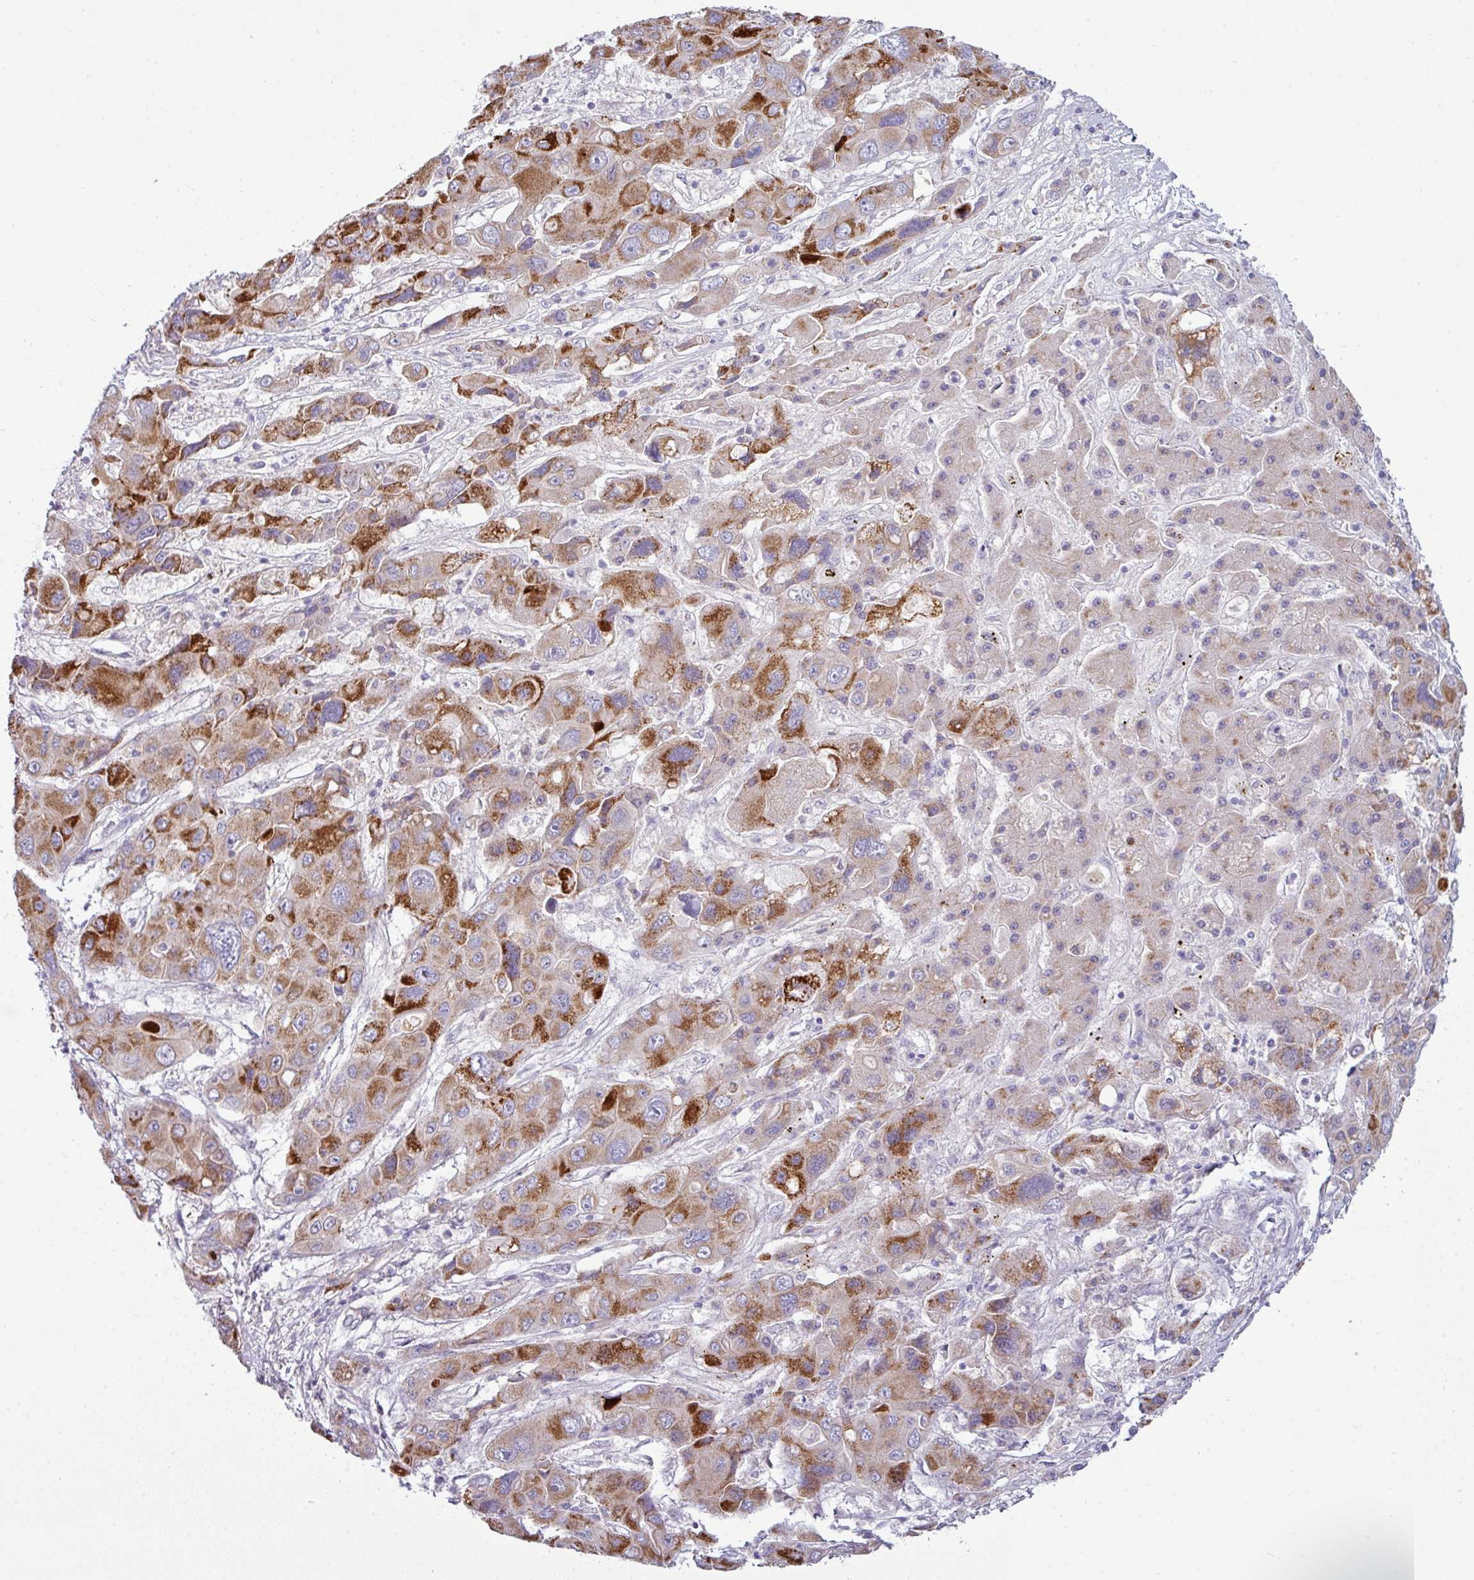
{"staining": {"intensity": "strong", "quantity": "25%-75%", "location": "cytoplasmic/membranous"}, "tissue": "liver cancer", "cell_type": "Tumor cells", "image_type": "cancer", "snomed": [{"axis": "morphology", "description": "Cholangiocarcinoma"}, {"axis": "topography", "description": "Liver"}], "caption": "This is an image of immunohistochemistry staining of liver cholangiocarcinoma, which shows strong staining in the cytoplasmic/membranous of tumor cells.", "gene": "ACAP3", "patient": {"sex": "male", "age": 67}}